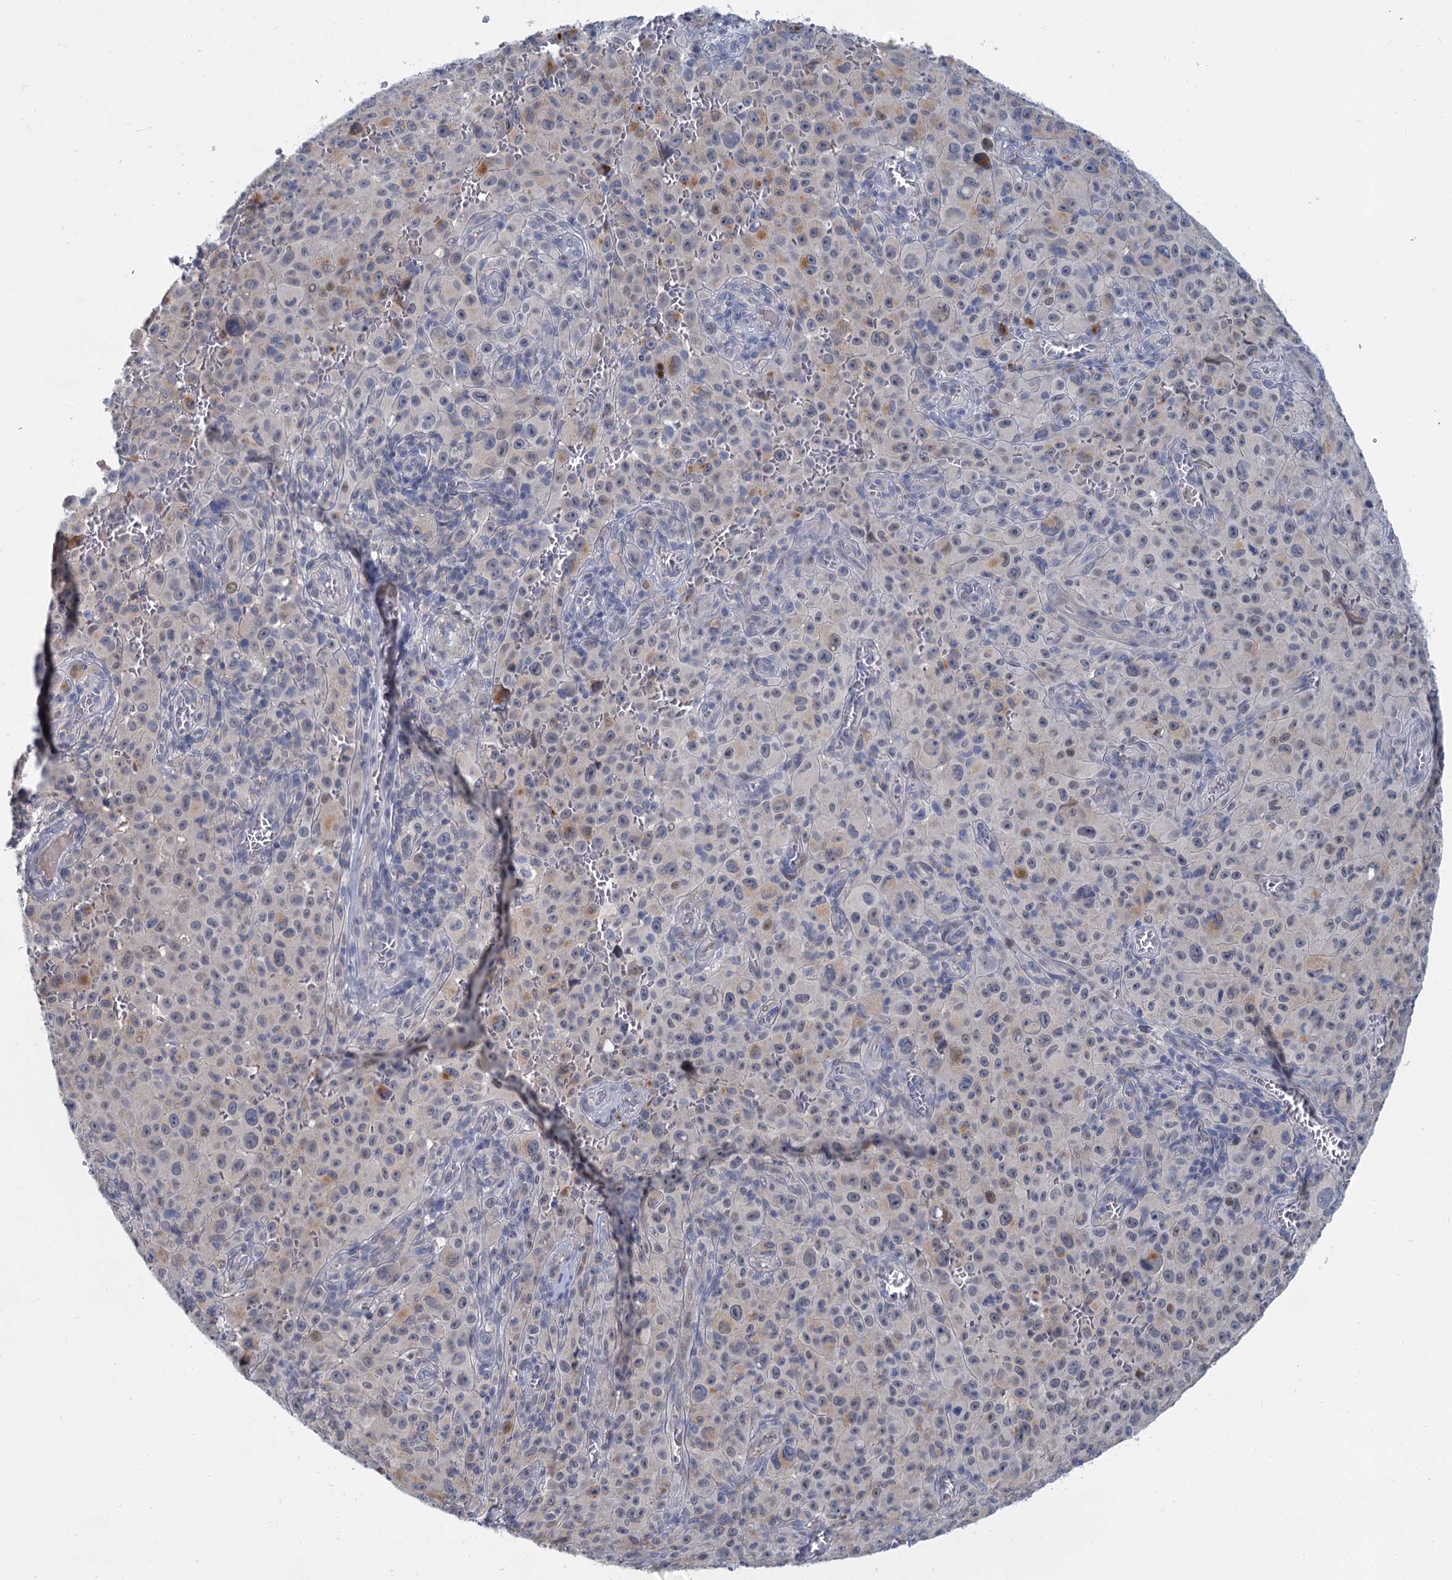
{"staining": {"intensity": "weak", "quantity": "<25%", "location": "cytoplasmic/membranous"}, "tissue": "melanoma", "cell_type": "Tumor cells", "image_type": "cancer", "snomed": [{"axis": "morphology", "description": "Malignant melanoma, NOS"}, {"axis": "topography", "description": "Skin"}], "caption": "Tumor cells are negative for protein expression in human malignant melanoma.", "gene": "ACRBP", "patient": {"sex": "female", "age": 82}}